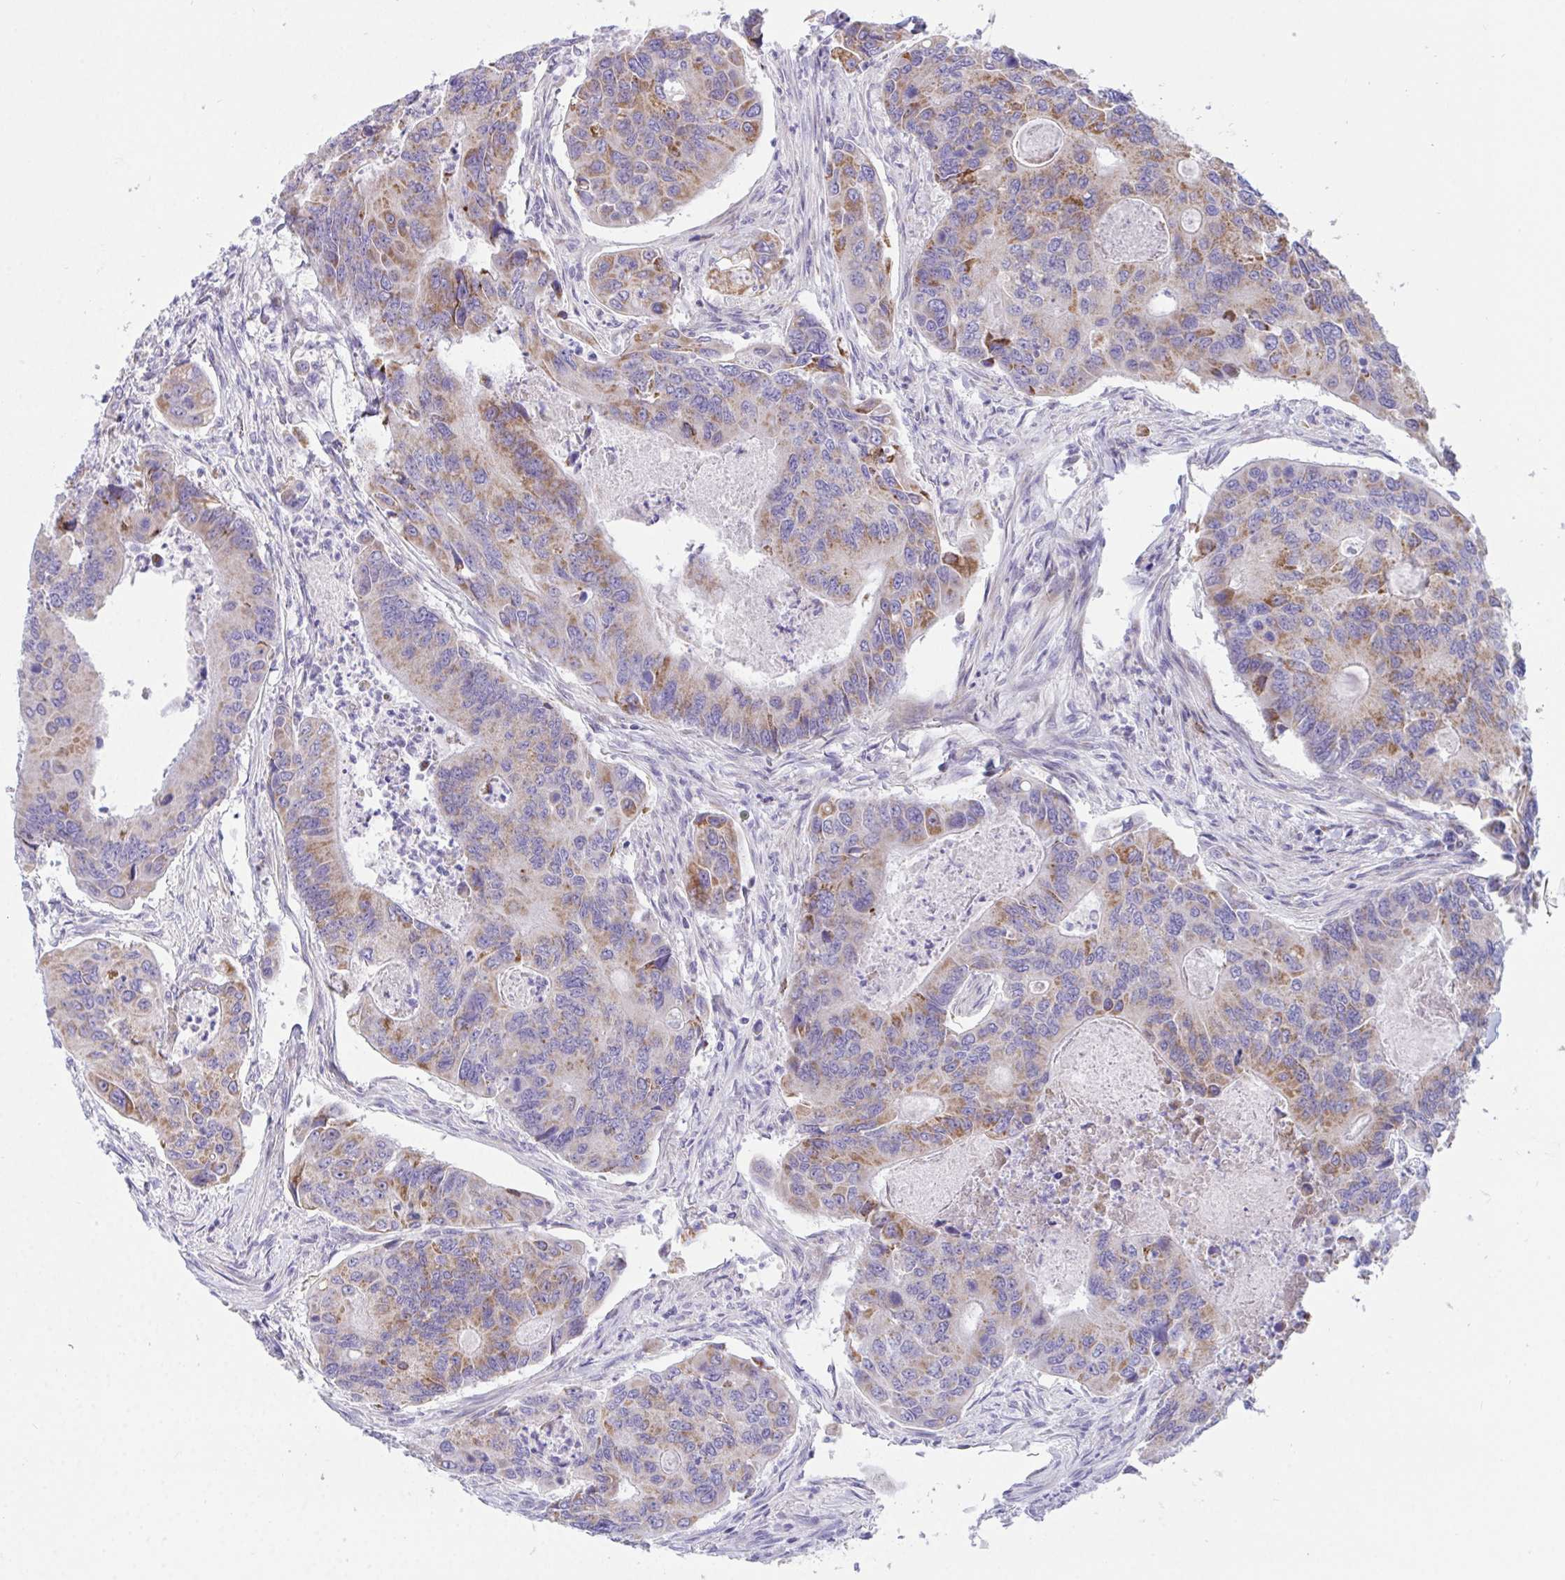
{"staining": {"intensity": "moderate", "quantity": "25%-75%", "location": "cytoplasmic/membranous"}, "tissue": "colorectal cancer", "cell_type": "Tumor cells", "image_type": "cancer", "snomed": [{"axis": "morphology", "description": "Adenocarcinoma, NOS"}, {"axis": "topography", "description": "Colon"}], "caption": "DAB immunohistochemical staining of colorectal adenocarcinoma exhibits moderate cytoplasmic/membranous protein expression in about 25%-75% of tumor cells.", "gene": "NTN1", "patient": {"sex": "female", "age": 67}}